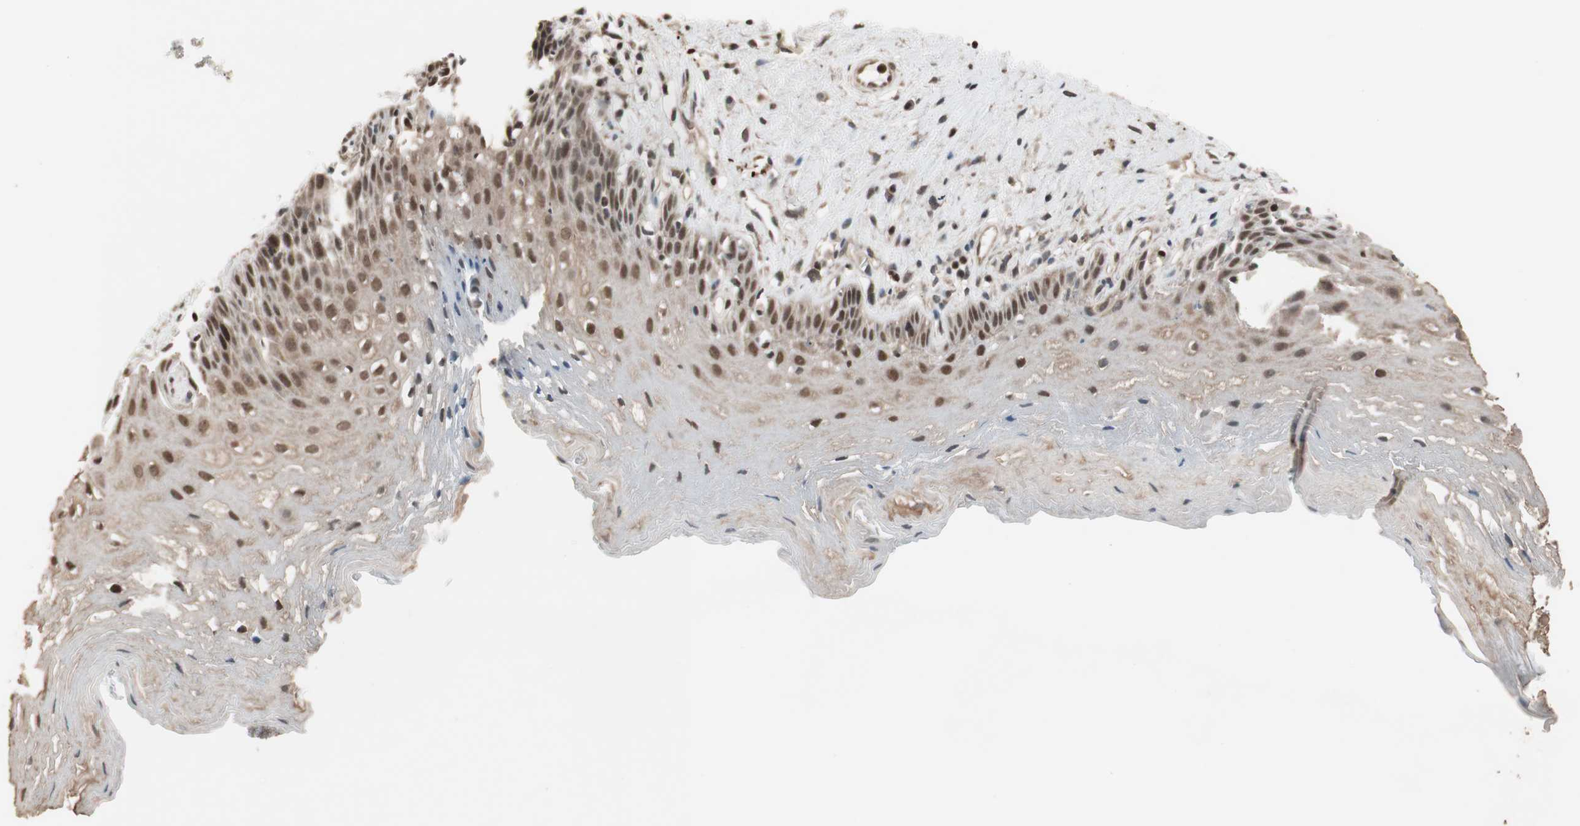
{"staining": {"intensity": "moderate", "quantity": "25%-75%", "location": "nuclear"}, "tissue": "esophagus", "cell_type": "Squamous epithelial cells", "image_type": "normal", "snomed": [{"axis": "morphology", "description": "Normal tissue, NOS"}, {"axis": "topography", "description": "Esophagus"}], "caption": "The micrograph exhibits staining of normal esophagus, revealing moderate nuclear protein staining (brown color) within squamous epithelial cells.", "gene": "DRAP1", "patient": {"sex": "female", "age": 70}}